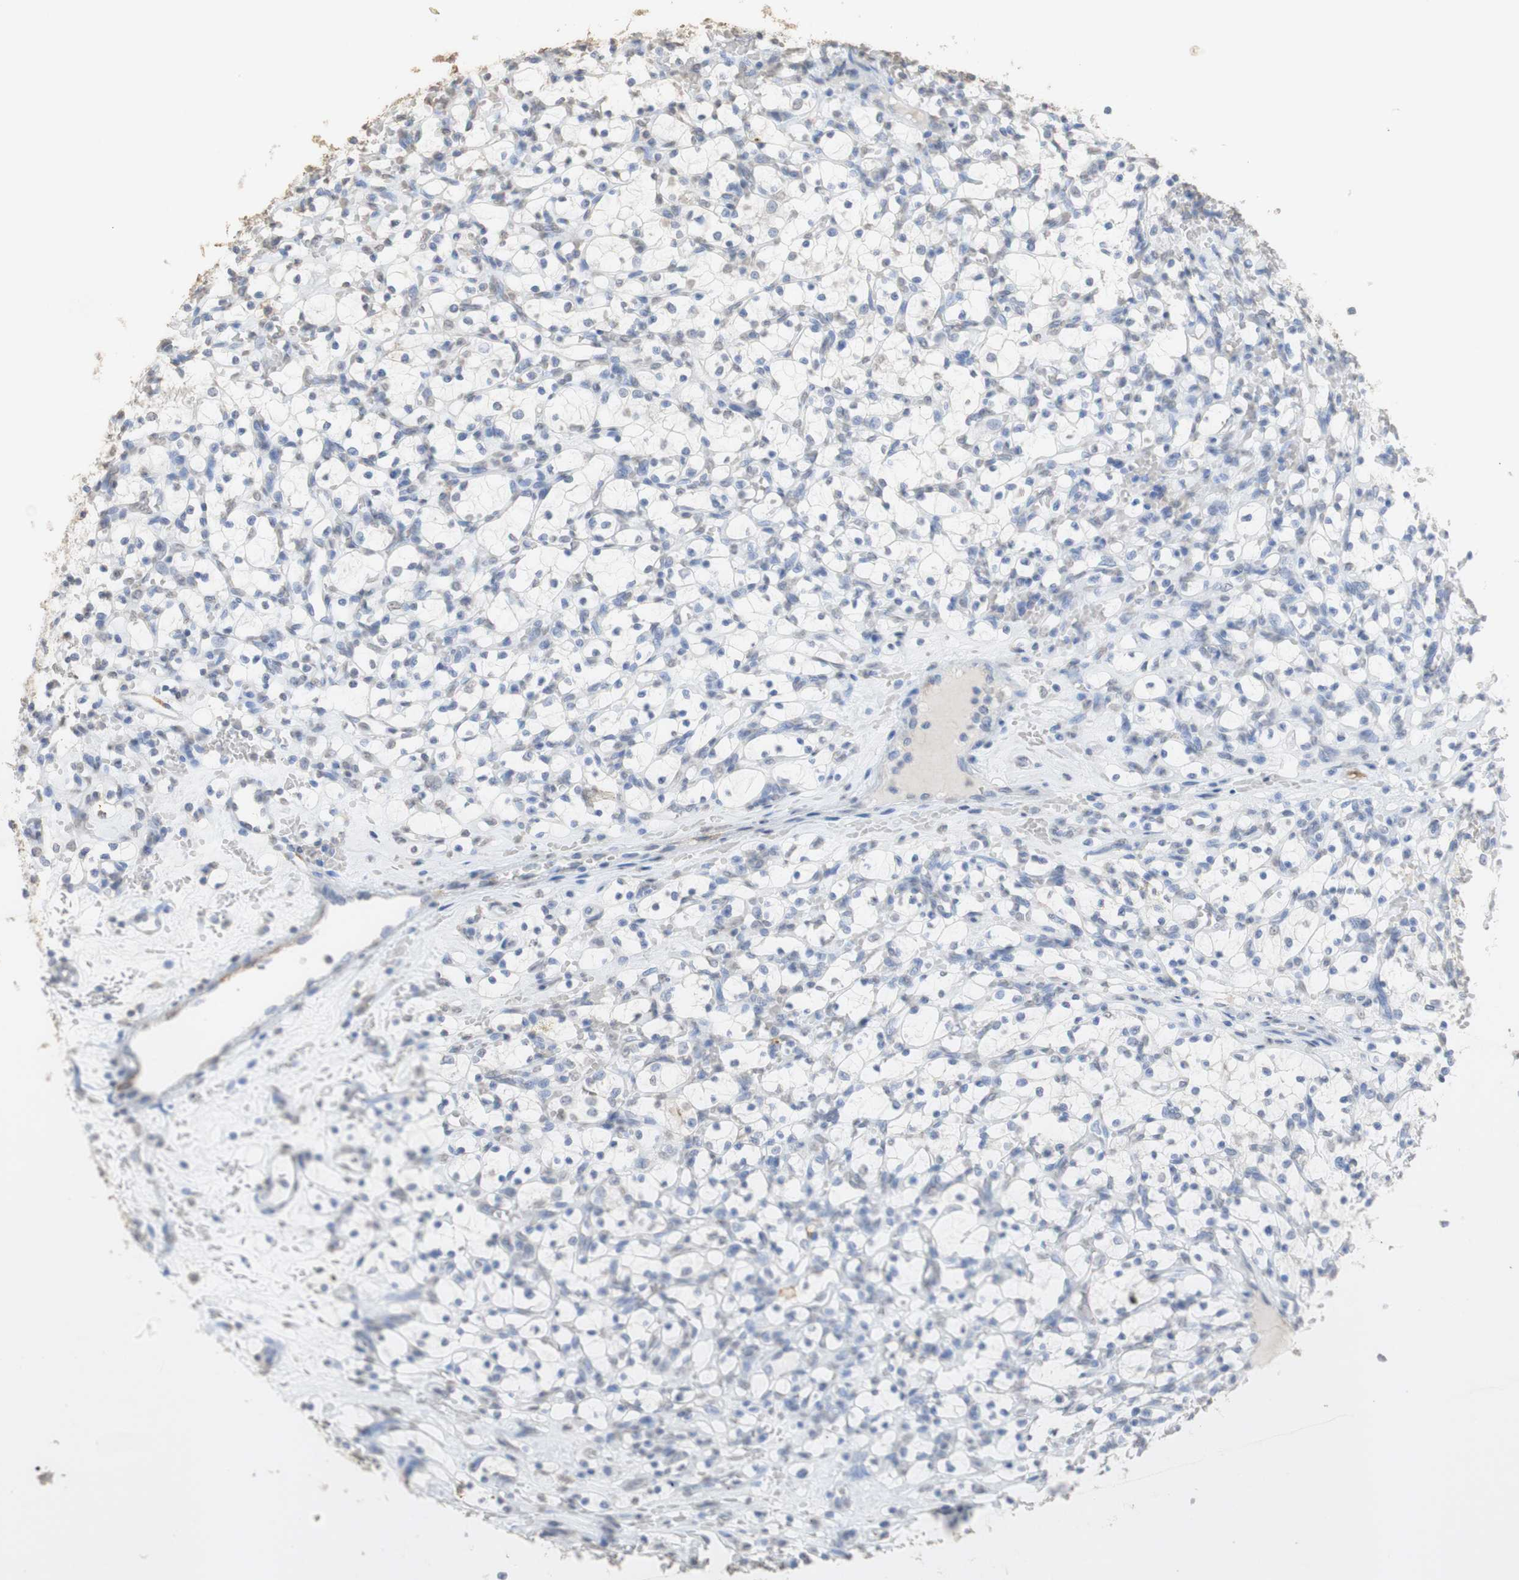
{"staining": {"intensity": "negative", "quantity": "none", "location": "none"}, "tissue": "renal cancer", "cell_type": "Tumor cells", "image_type": "cancer", "snomed": [{"axis": "morphology", "description": "Adenocarcinoma, NOS"}, {"axis": "topography", "description": "Kidney"}], "caption": "The micrograph shows no staining of tumor cells in renal cancer.", "gene": "L1CAM", "patient": {"sex": "female", "age": 69}}